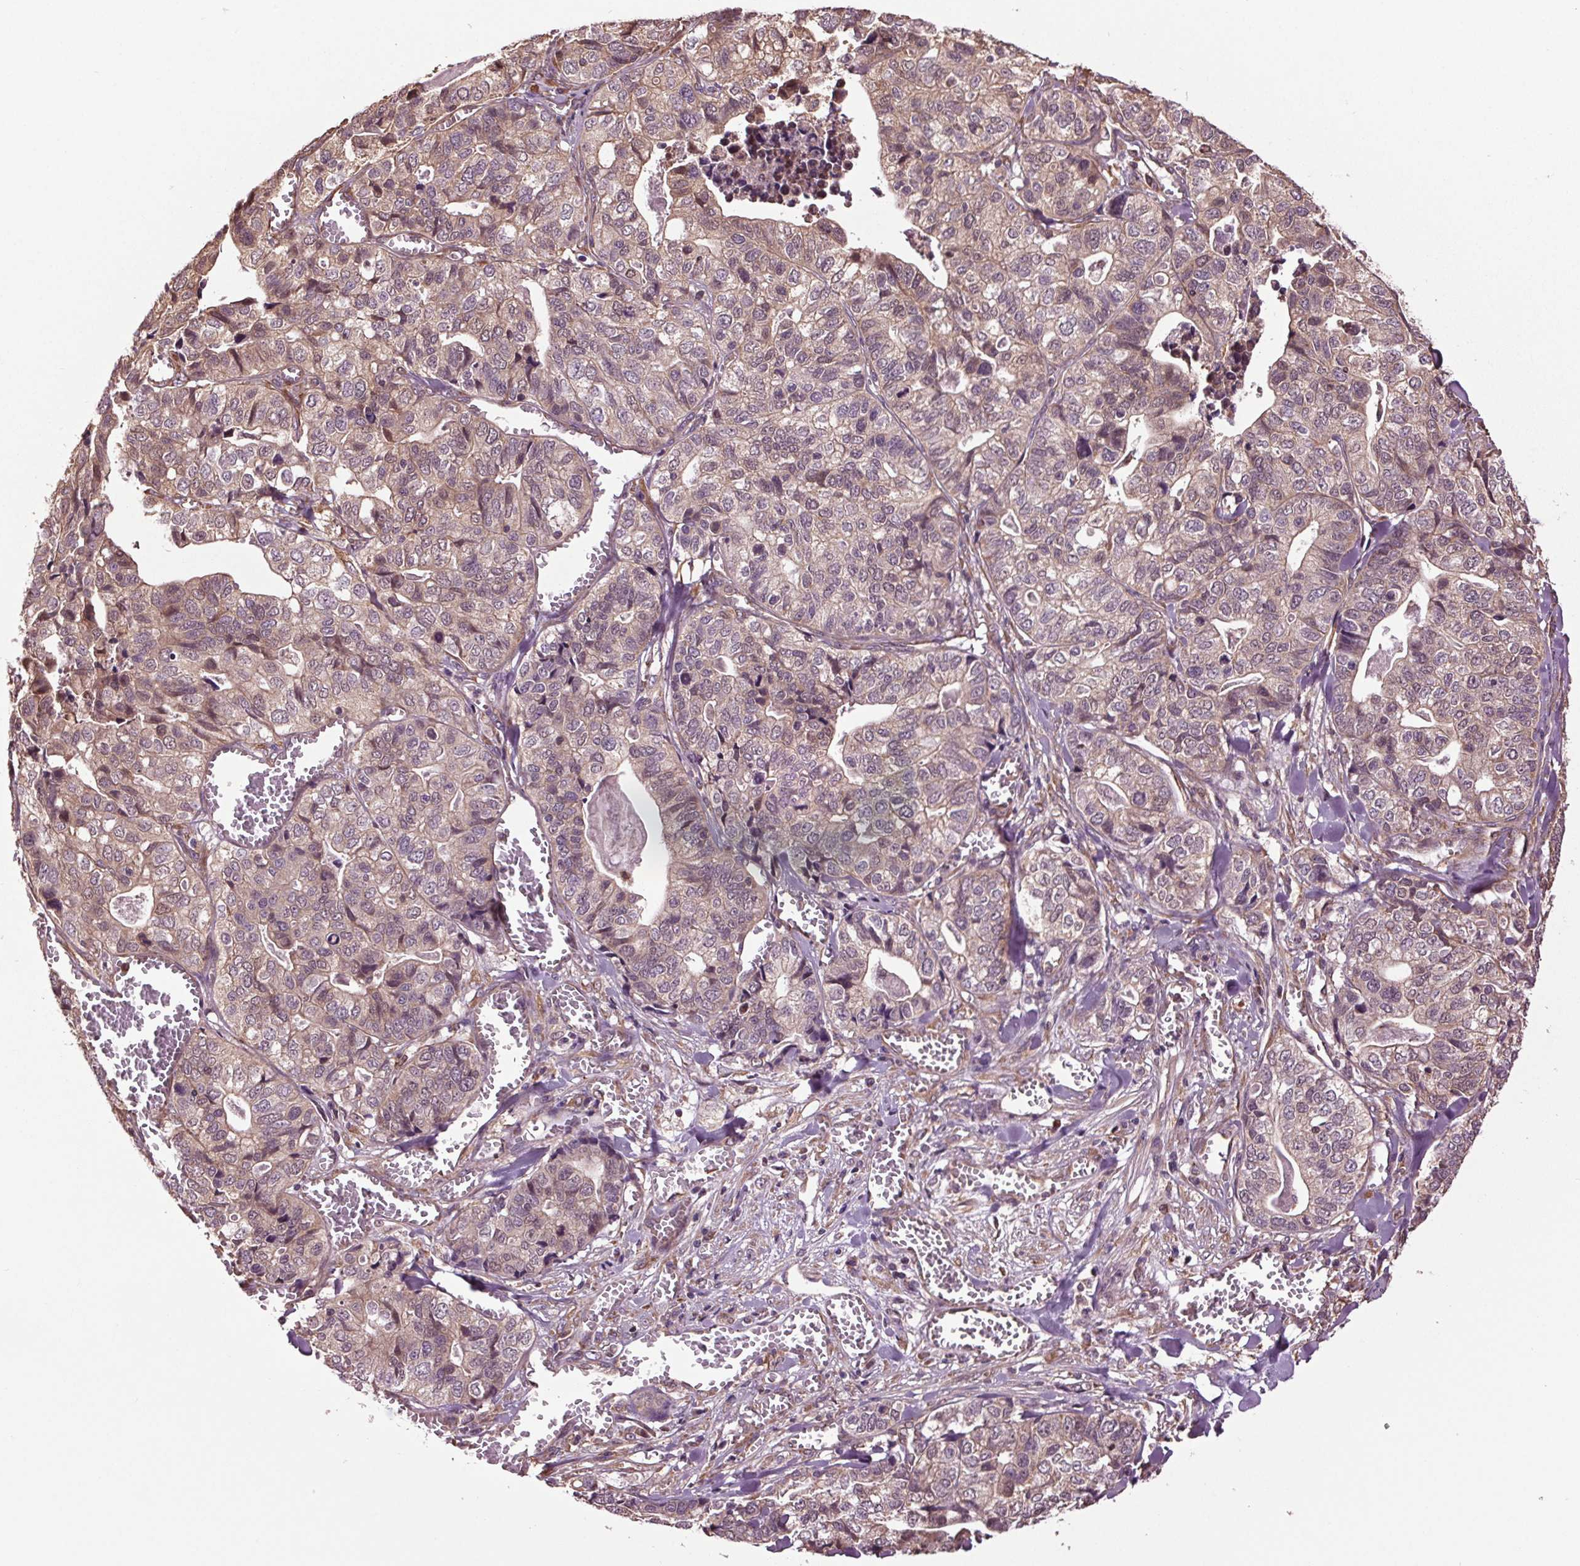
{"staining": {"intensity": "weak", "quantity": "<25%", "location": "cytoplasmic/membranous"}, "tissue": "stomach cancer", "cell_type": "Tumor cells", "image_type": "cancer", "snomed": [{"axis": "morphology", "description": "Adenocarcinoma, NOS"}, {"axis": "topography", "description": "Stomach, upper"}], "caption": "High magnification brightfield microscopy of adenocarcinoma (stomach) stained with DAB (brown) and counterstained with hematoxylin (blue): tumor cells show no significant expression.", "gene": "RNPEP", "patient": {"sex": "female", "age": 67}}